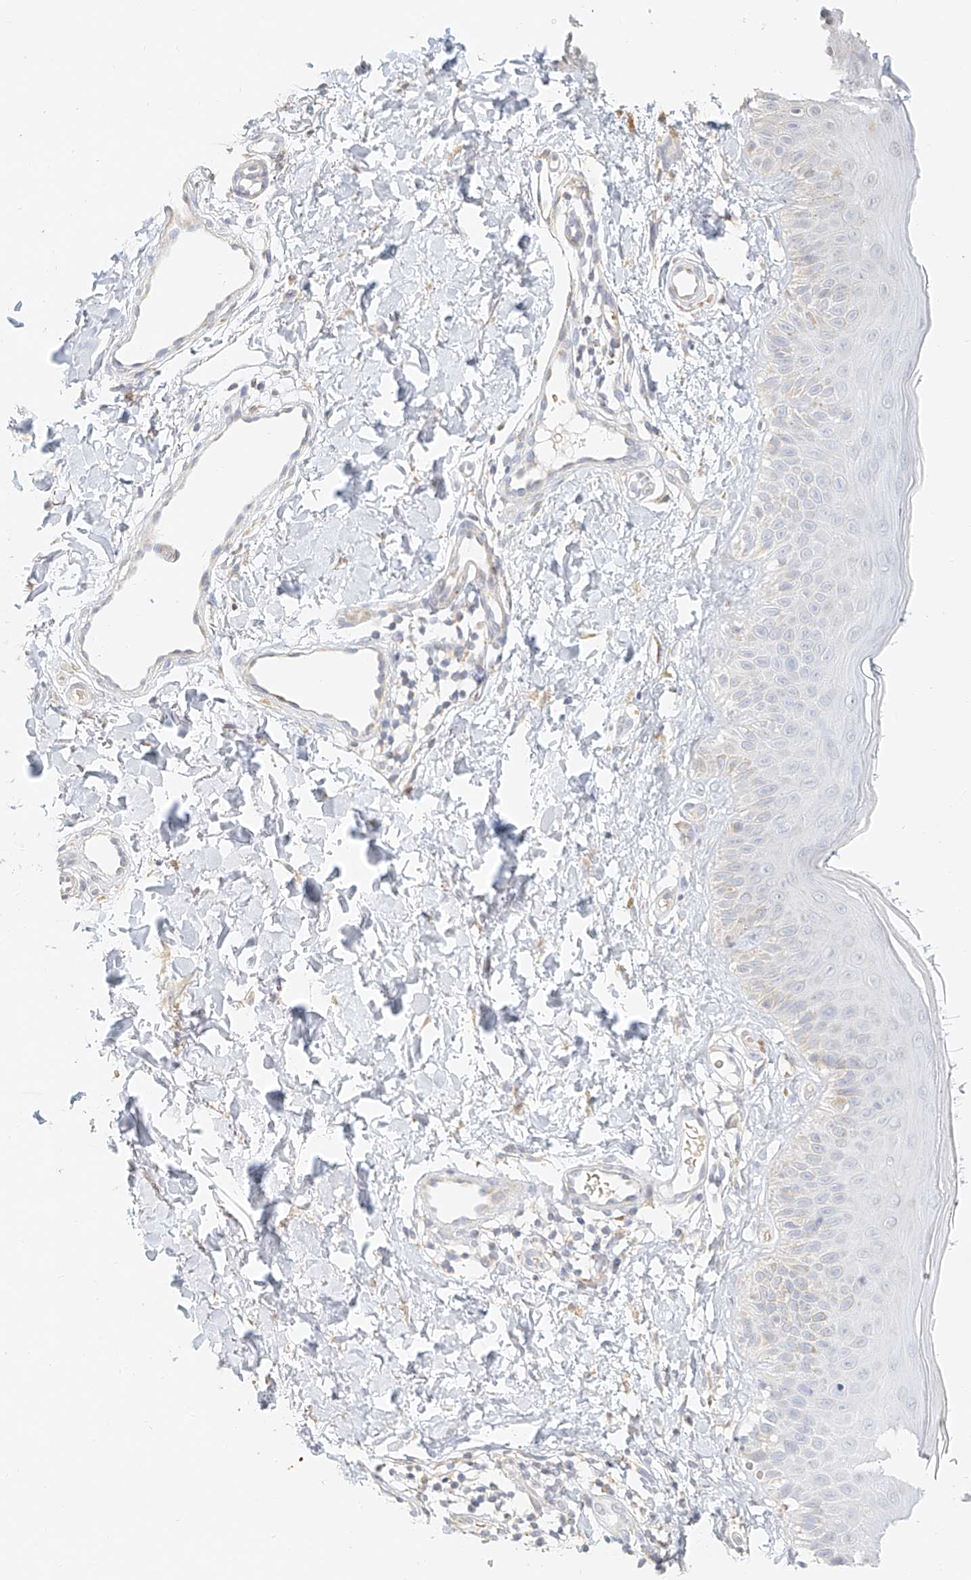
{"staining": {"intensity": "weak", "quantity": ">75%", "location": "cytoplasmic/membranous"}, "tissue": "skin", "cell_type": "Fibroblasts", "image_type": "normal", "snomed": [{"axis": "morphology", "description": "Normal tissue, NOS"}, {"axis": "topography", "description": "Skin"}], "caption": "A micrograph of skin stained for a protein exhibits weak cytoplasmic/membranous brown staining in fibroblasts. The protein is stained brown, and the nuclei are stained in blue (DAB IHC with brightfield microscopy, high magnification).", "gene": "CXorf58", "patient": {"sex": "male", "age": 52}}